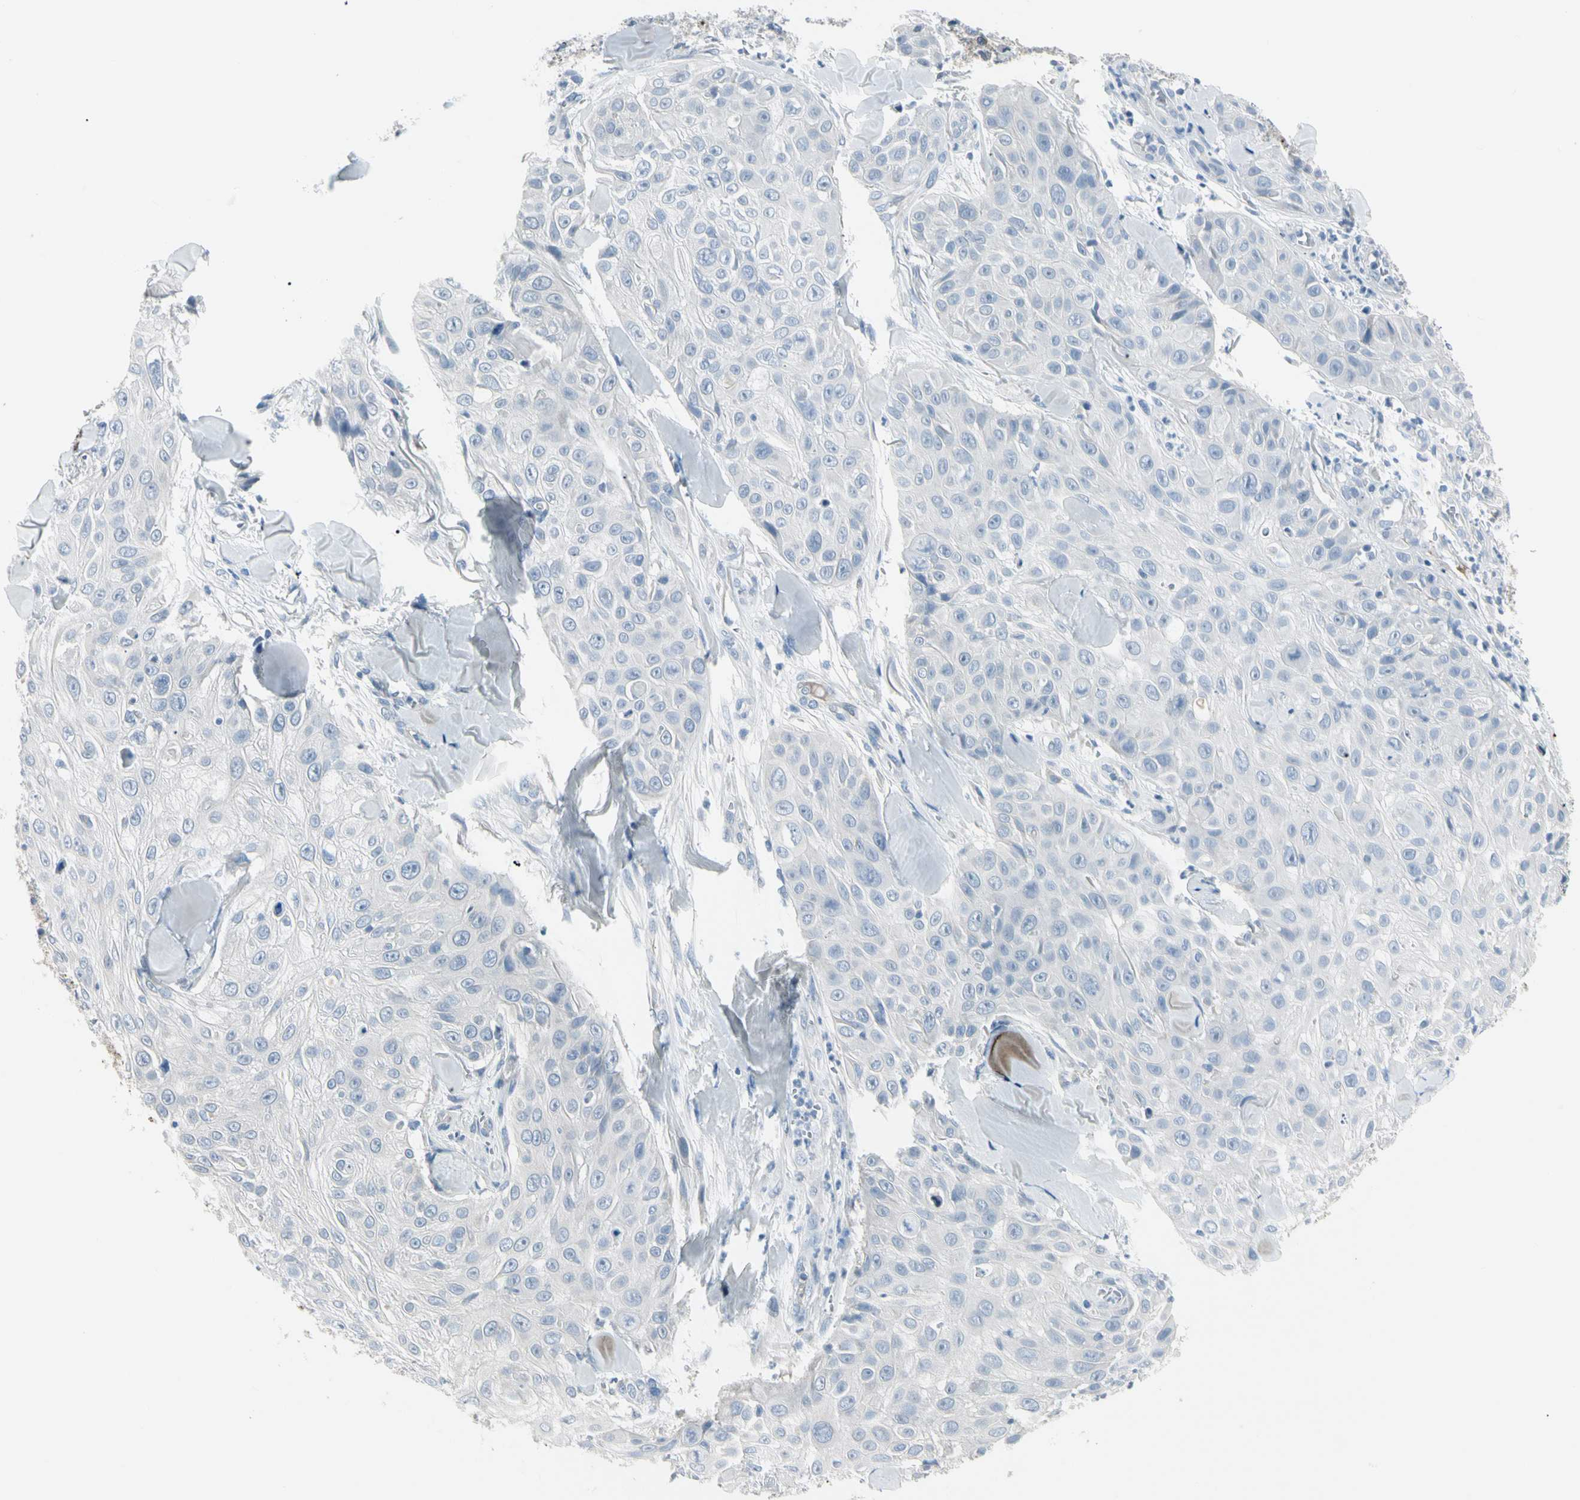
{"staining": {"intensity": "negative", "quantity": "none", "location": "none"}, "tissue": "skin cancer", "cell_type": "Tumor cells", "image_type": "cancer", "snomed": [{"axis": "morphology", "description": "Squamous cell carcinoma, NOS"}, {"axis": "topography", "description": "Skin"}], "caption": "A high-resolution photomicrograph shows immunohistochemistry staining of skin cancer (squamous cell carcinoma), which reveals no significant staining in tumor cells.", "gene": "PIGR", "patient": {"sex": "male", "age": 86}}